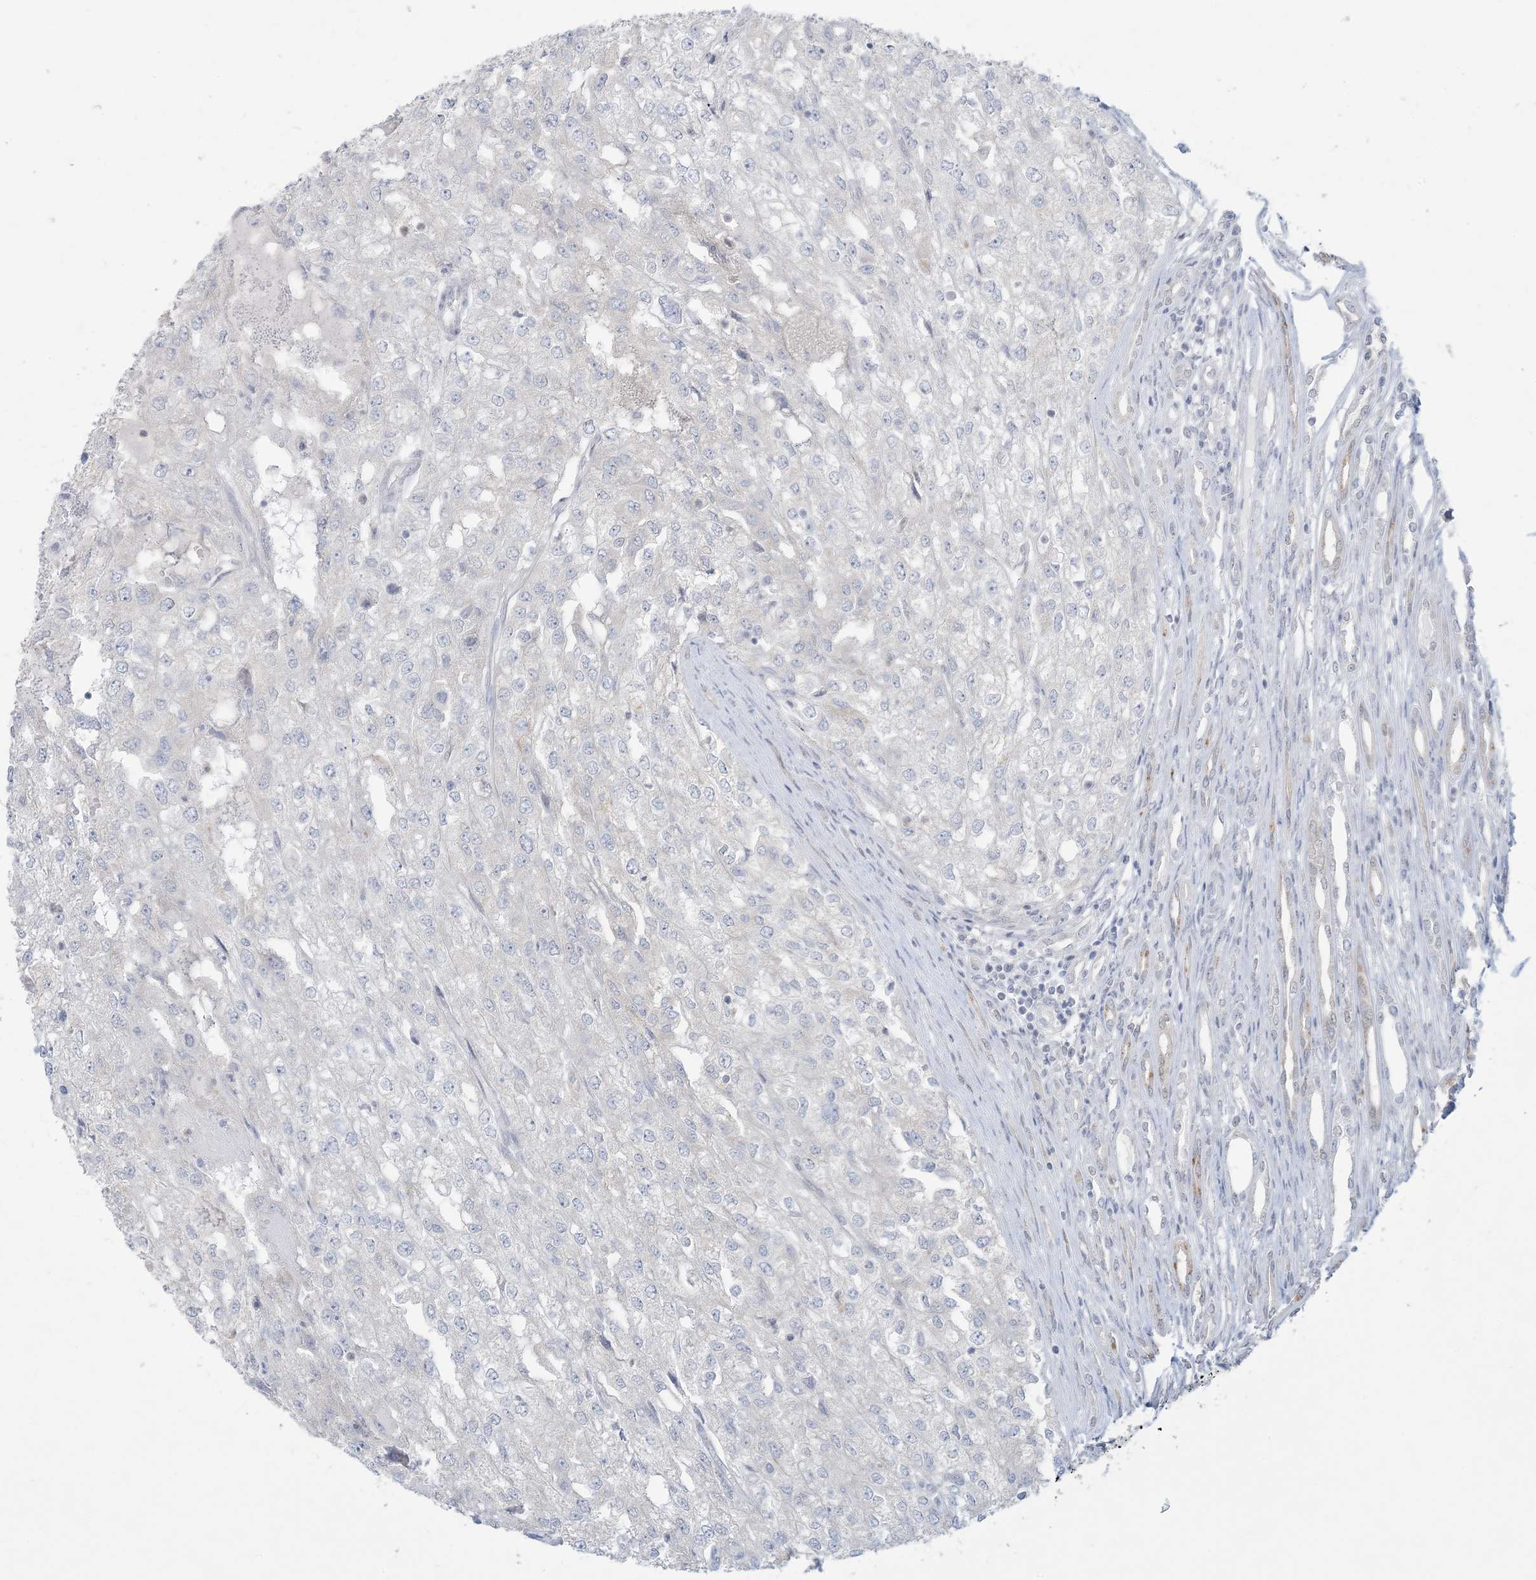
{"staining": {"intensity": "negative", "quantity": "none", "location": "none"}, "tissue": "renal cancer", "cell_type": "Tumor cells", "image_type": "cancer", "snomed": [{"axis": "morphology", "description": "Adenocarcinoma, NOS"}, {"axis": "topography", "description": "Kidney"}], "caption": "Tumor cells are negative for protein expression in human renal adenocarcinoma. (DAB (3,3'-diaminobenzidine) immunohistochemistry, high magnification).", "gene": "KIF3A", "patient": {"sex": "female", "age": 54}}